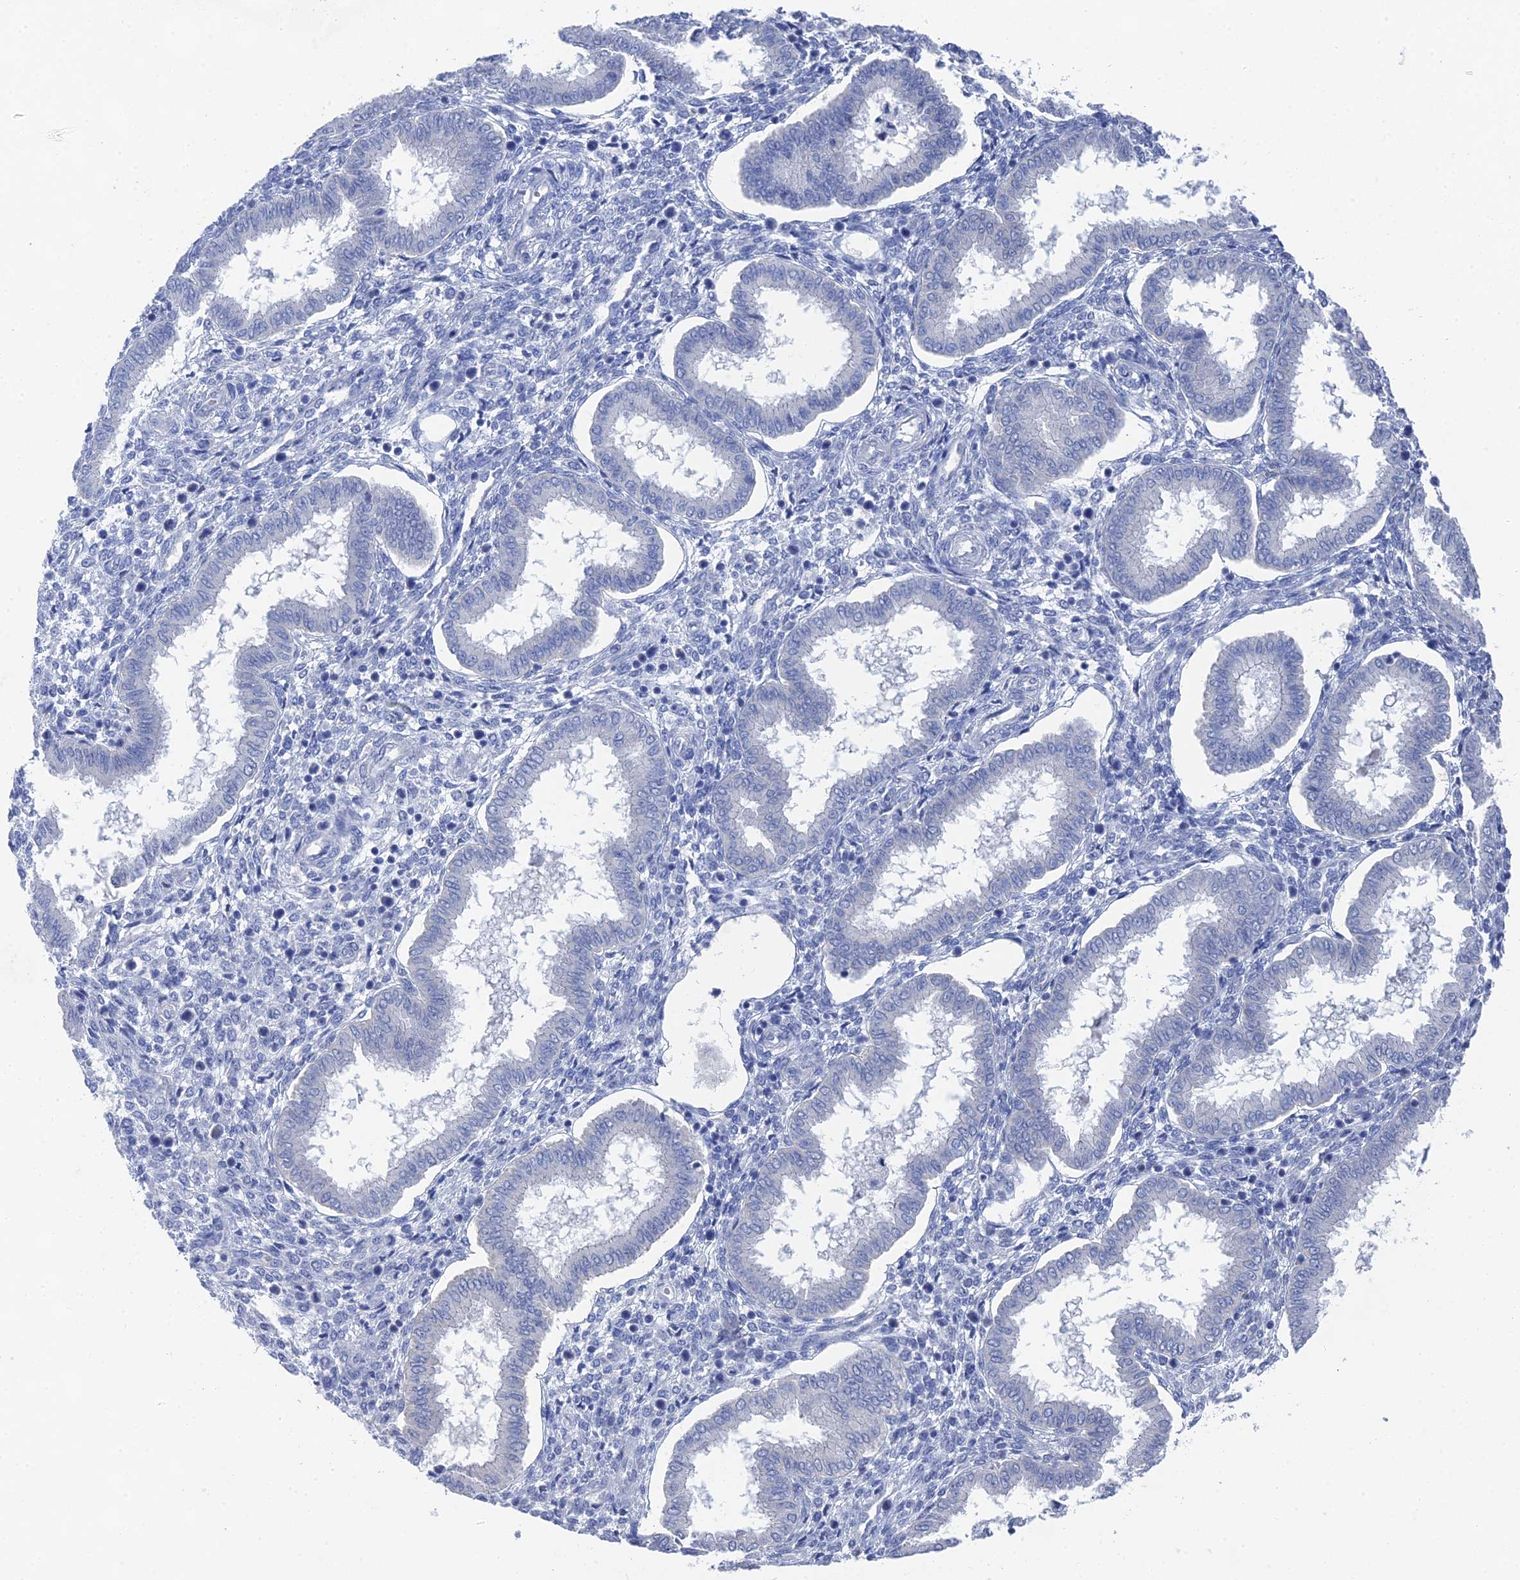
{"staining": {"intensity": "negative", "quantity": "none", "location": "none"}, "tissue": "endometrium", "cell_type": "Cells in endometrial stroma", "image_type": "normal", "snomed": [{"axis": "morphology", "description": "Normal tissue, NOS"}, {"axis": "topography", "description": "Endometrium"}], "caption": "A high-resolution histopathology image shows immunohistochemistry staining of normal endometrium, which shows no significant expression in cells in endometrial stroma.", "gene": "GFAP", "patient": {"sex": "female", "age": 24}}